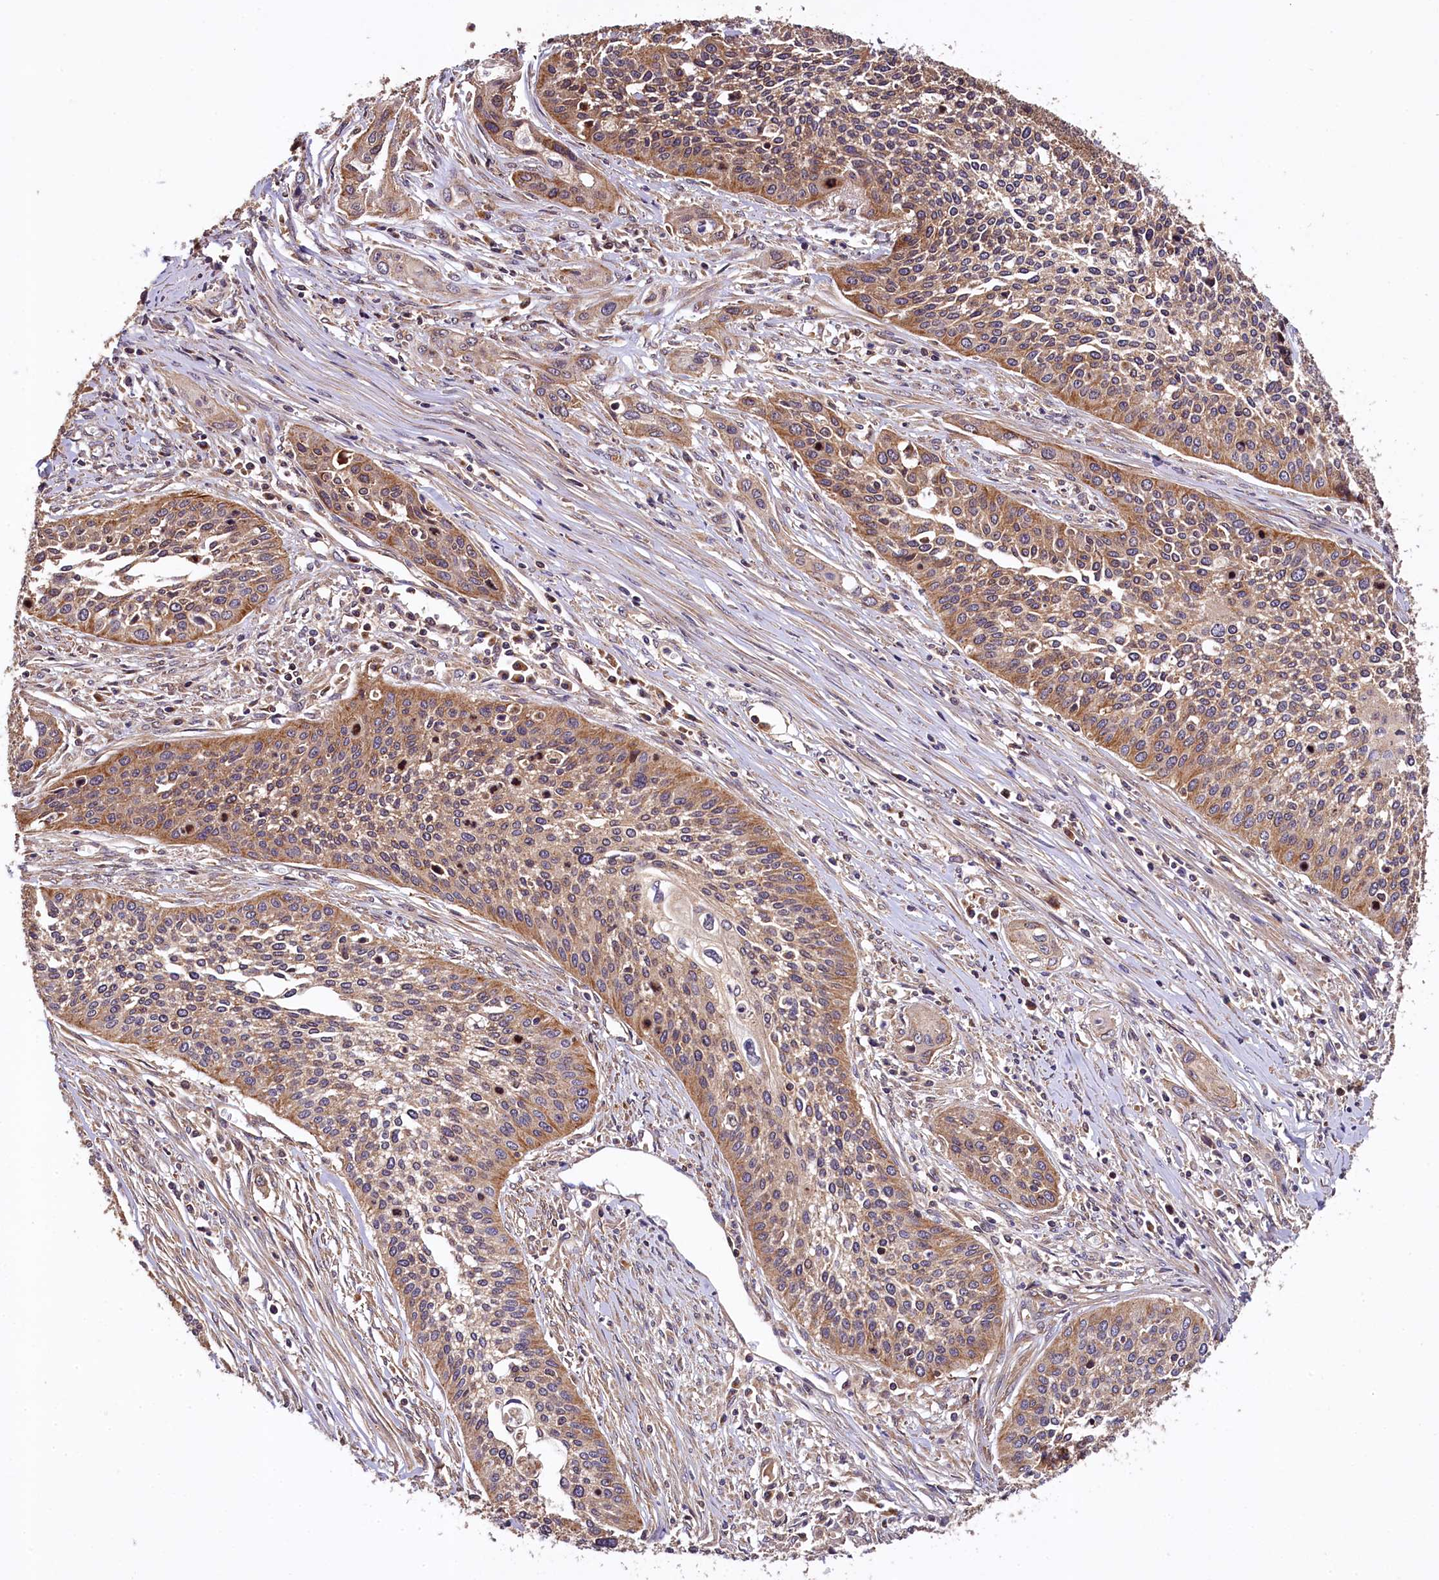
{"staining": {"intensity": "moderate", "quantity": ">75%", "location": "cytoplasmic/membranous"}, "tissue": "cervical cancer", "cell_type": "Tumor cells", "image_type": "cancer", "snomed": [{"axis": "morphology", "description": "Squamous cell carcinoma, NOS"}, {"axis": "topography", "description": "Cervix"}], "caption": "IHC (DAB (3,3'-diaminobenzidine)) staining of cervical cancer shows moderate cytoplasmic/membranous protein positivity in about >75% of tumor cells. Using DAB (brown) and hematoxylin (blue) stains, captured at high magnification using brightfield microscopy.", "gene": "KLC2", "patient": {"sex": "female", "age": 34}}